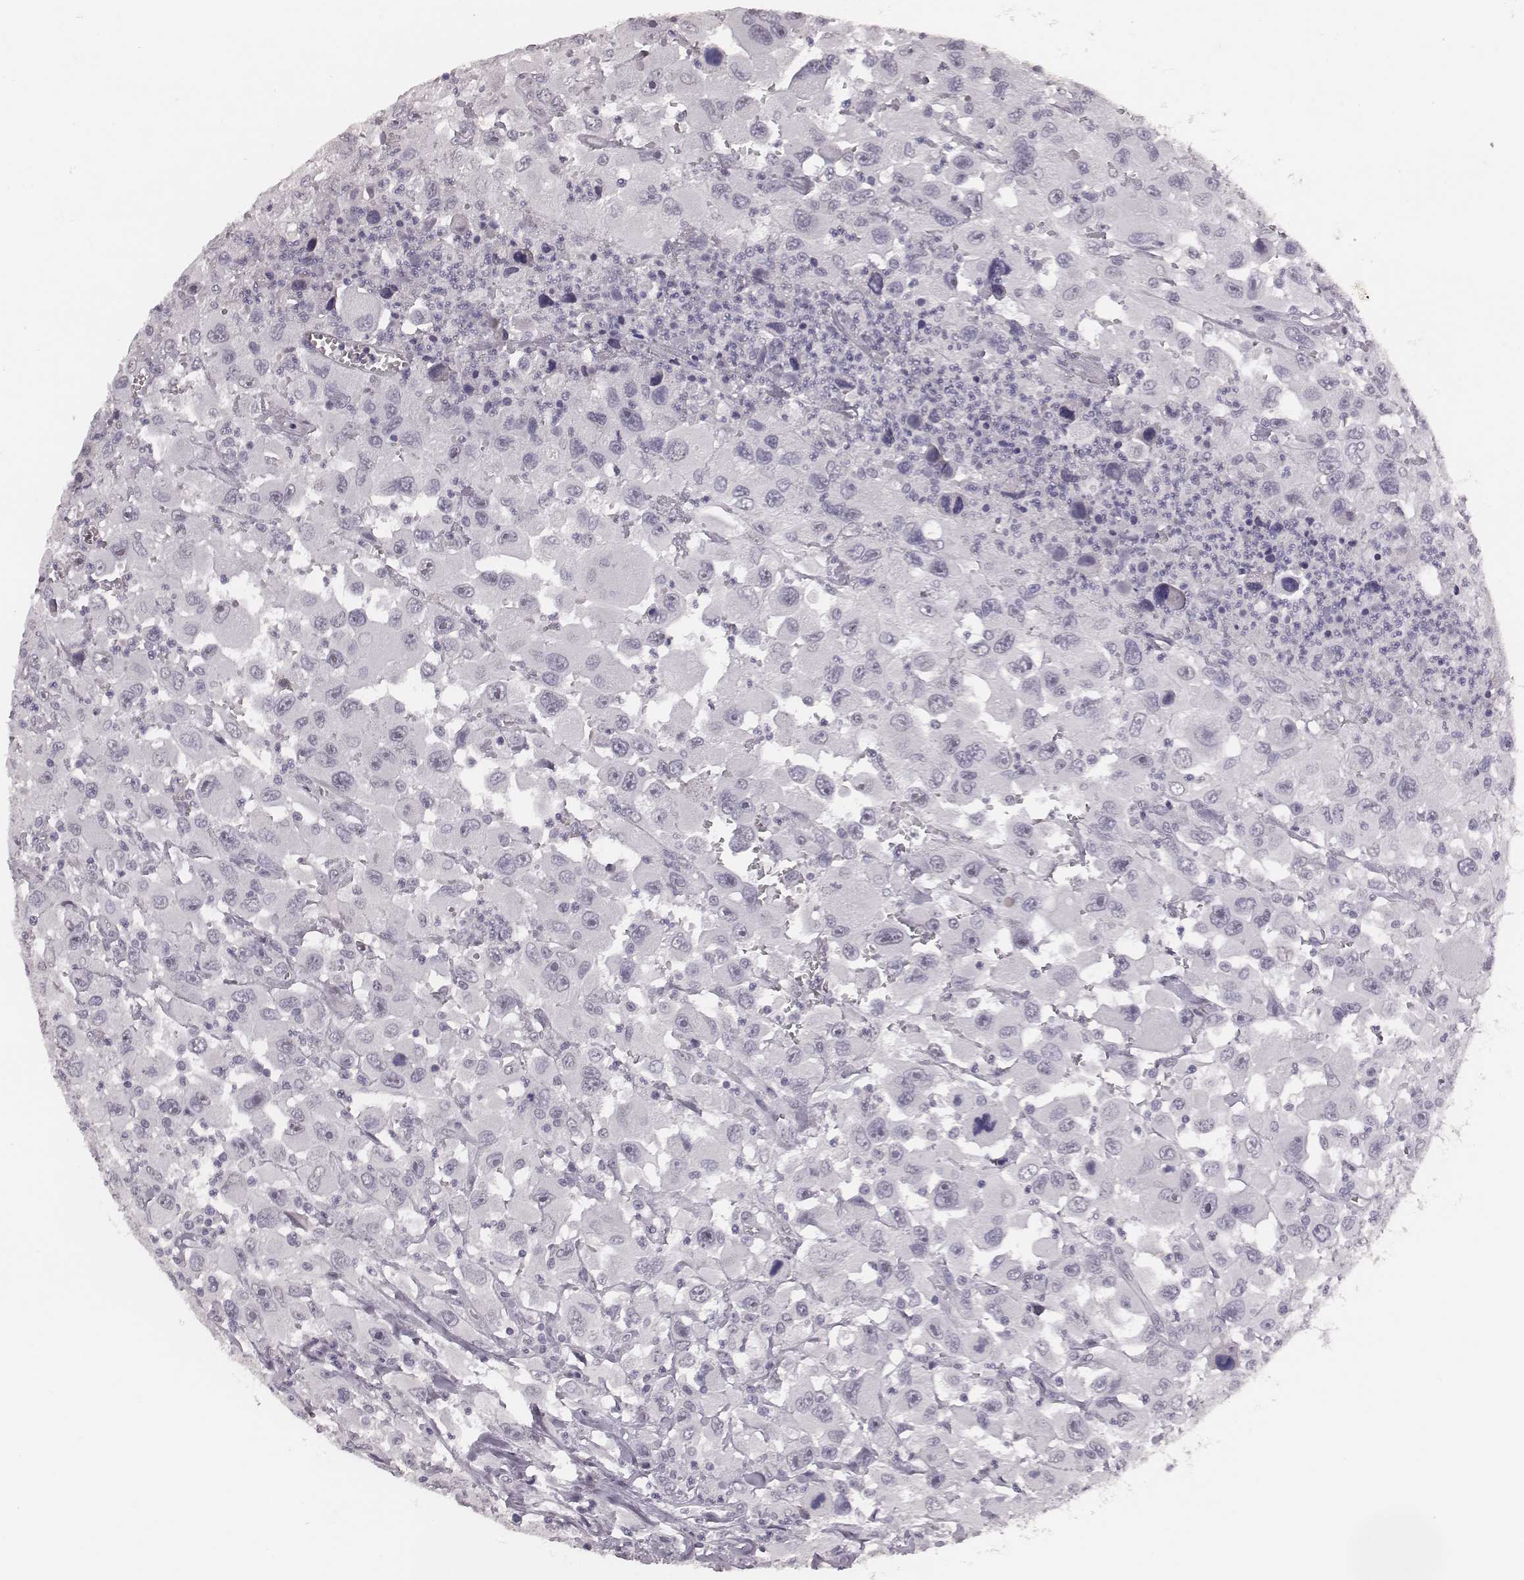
{"staining": {"intensity": "negative", "quantity": "none", "location": "none"}, "tissue": "head and neck cancer", "cell_type": "Tumor cells", "image_type": "cancer", "snomed": [{"axis": "morphology", "description": "Squamous cell carcinoma, NOS"}, {"axis": "morphology", "description": "Squamous cell carcinoma, metastatic, NOS"}, {"axis": "topography", "description": "Oral tissue"}, {"axis": "topography", "description": "Head-Neck"}], "caption": "Tumor cells show no significant protein positivity in head and neck cancer.", "gene": "CSHL1", "patient": {"sex": "female", "age": 85}}